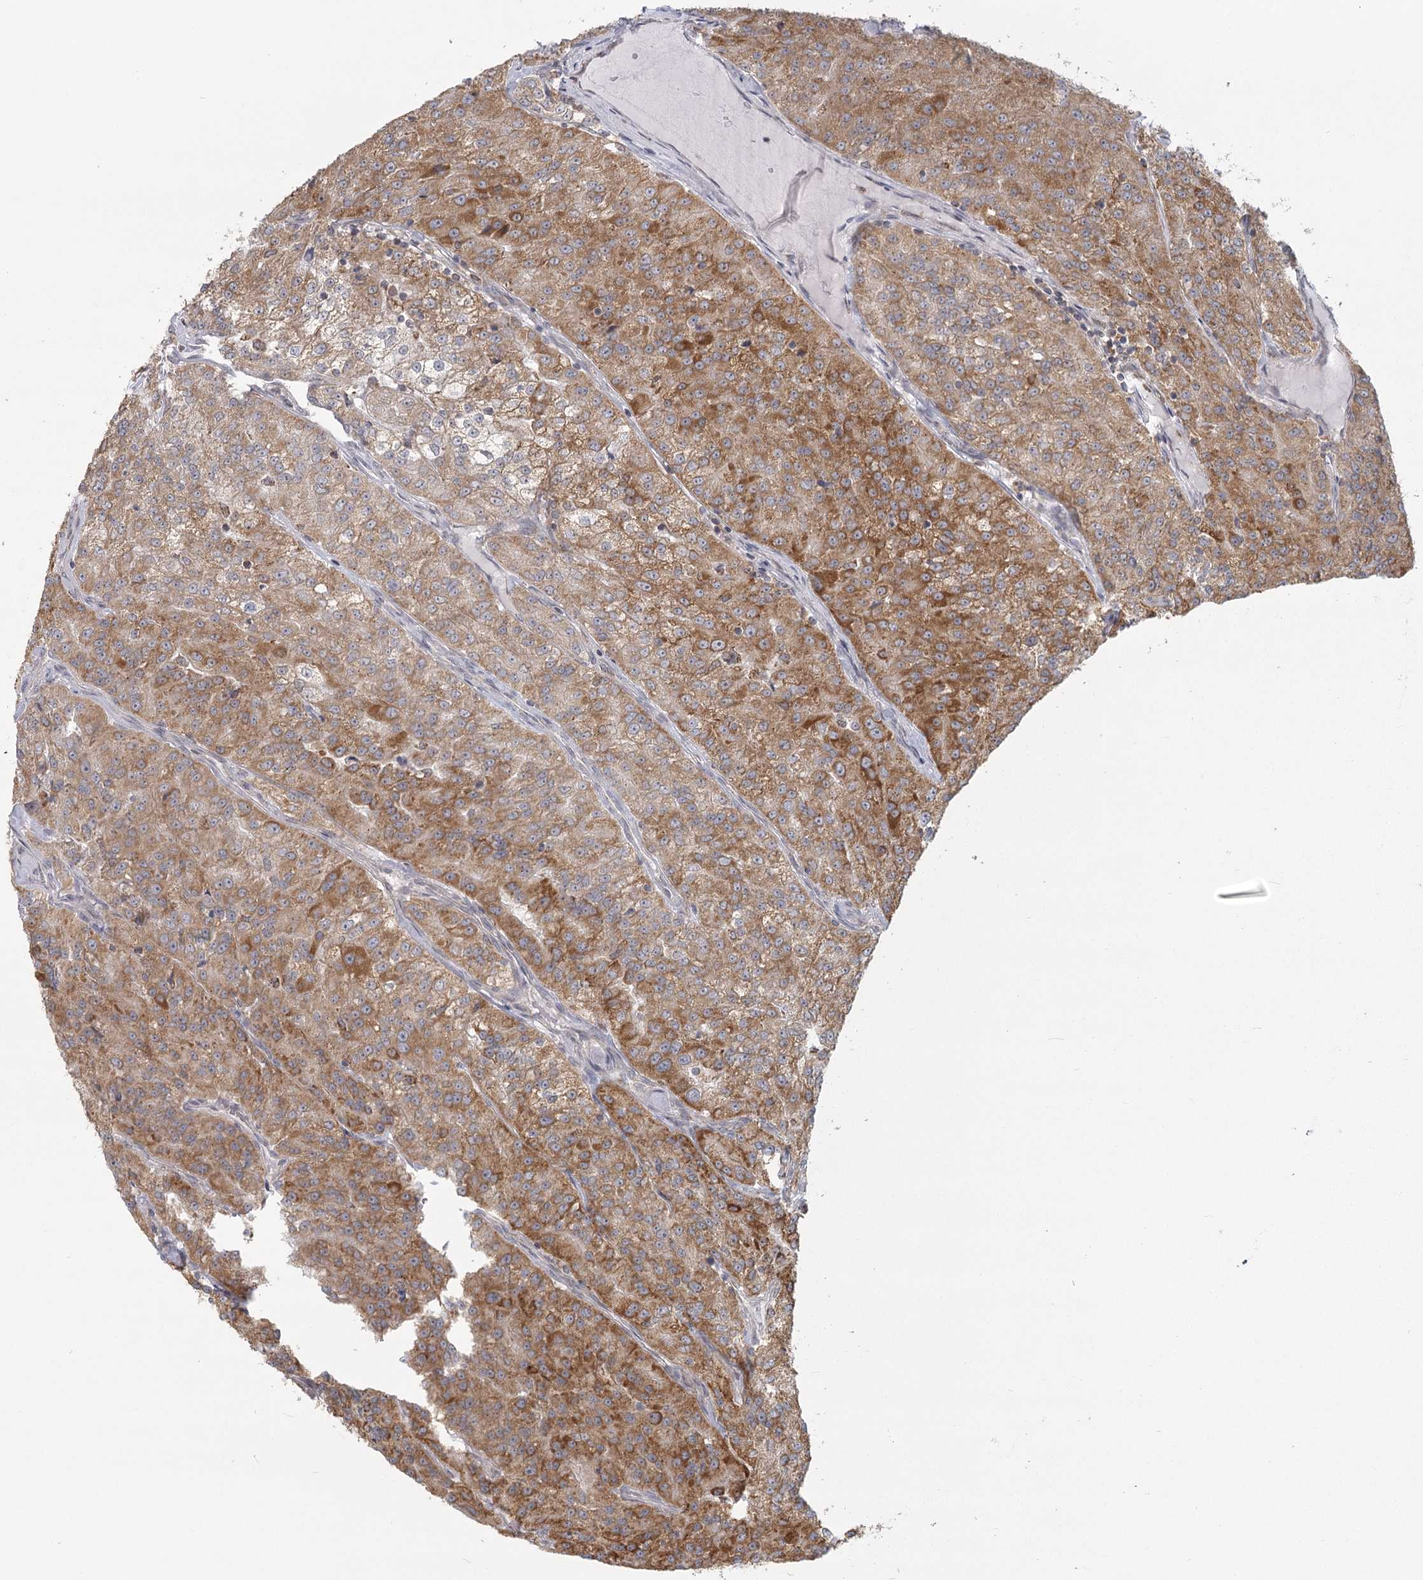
{"staining": {"intensity": "moderate", "quantity": ">75%", "location": "cytoplasmic/membranous"}, "tissue": "renal cancer", "cell_type": "Tumor cells", "image_type": "cancer", "snomed": [{"axis": "morphology", "description": "Adenocarcinoma, NOS"}, {"axis": "topography", "description": "Kidney"}], "caption": "The photomicrograph exhibits staining of adenocarcinoma (renal), revealing moderate cytoplasmic/membranous protein expression (brown color) within tumor cells. The protein is shown in brown color, while the nuclei are stained blue.", "gene": "LACTB", "patient": {"sex": "female", "age": 63}}